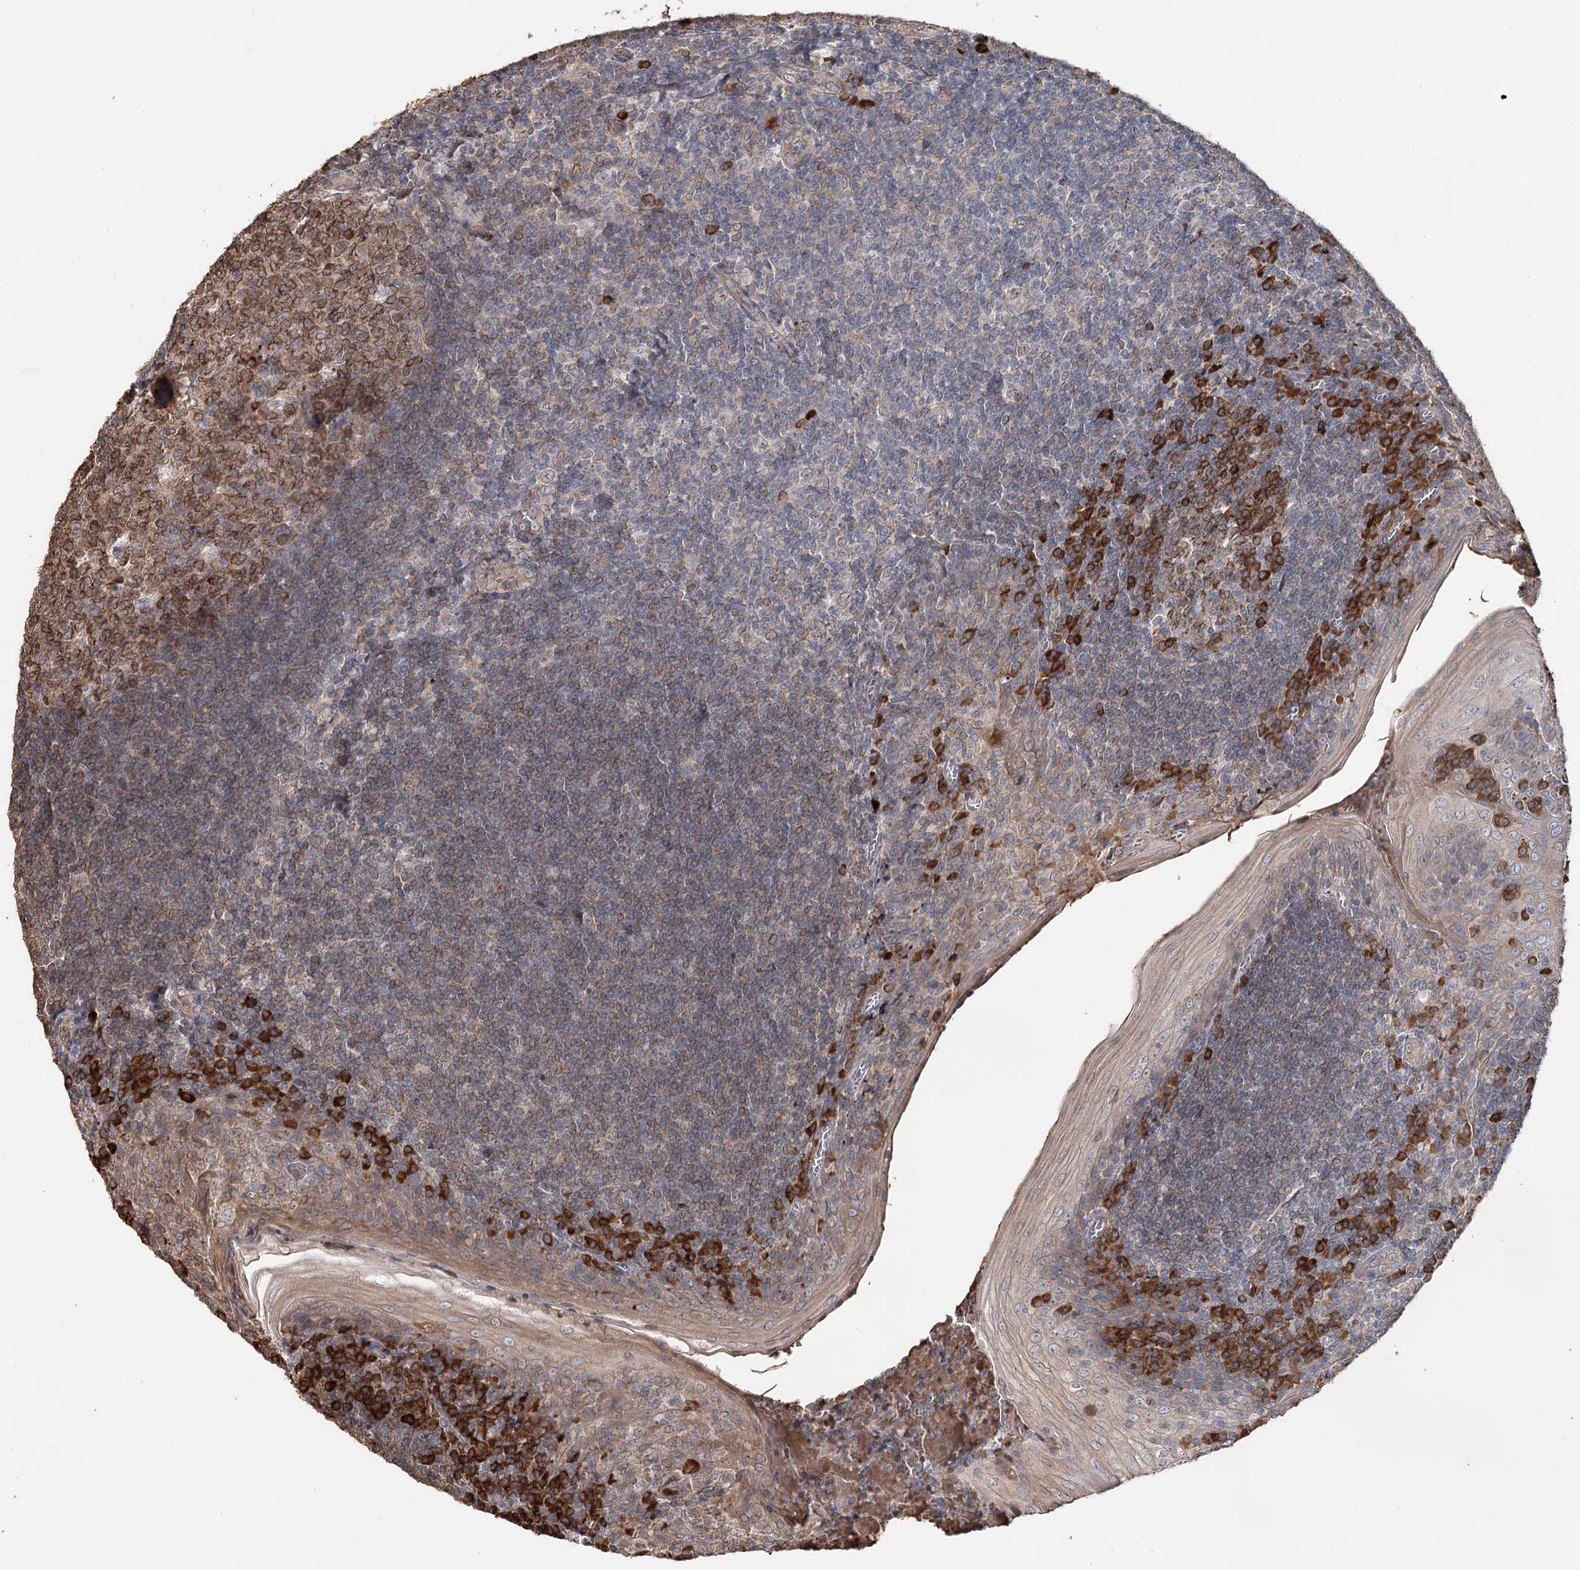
{"staining": {"intensity": "moderate", "quantity": ">75%", "location": "cytoplasmic/membranous"}, "tissue": "tonsil", "cell_type": "Germinal center cells", "image_type": "normal", "snomed": [{"axis": "morphology", "description": "Normal tissue, NOS"}, {"axis": "topography", "description": "Tonsil"}], "caption": "Moderate cytoplasmic/membranous expression for a protein is appreciated in approximately >75% of germinal center cells of benign tonsil using immunohistochemistry (IHC).", "gene": "SYVN1", "patient": {"sex": "male", "age": 27}}